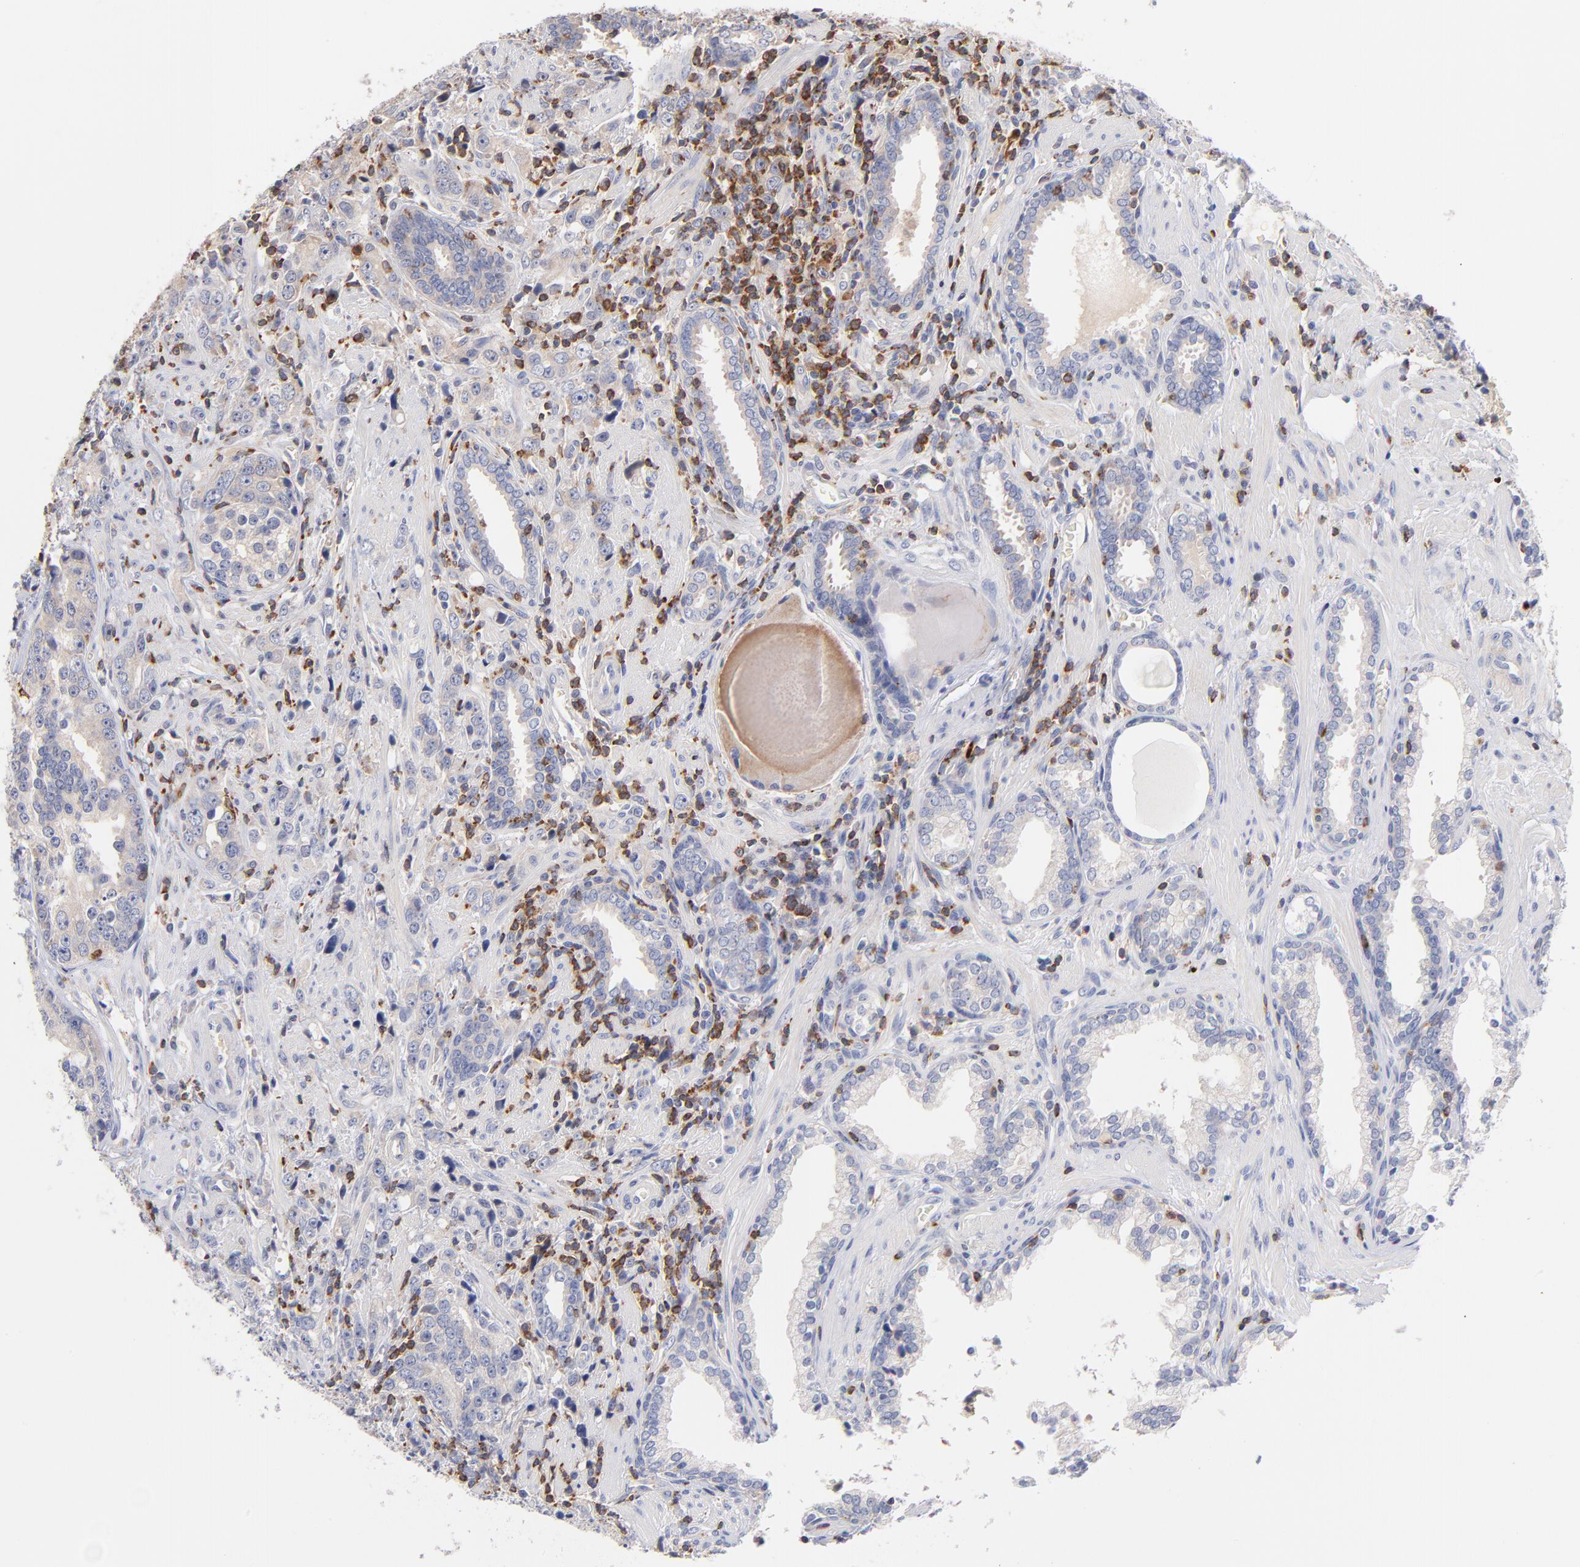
{"staining": {"intensity": "negative", "quantity": "none", "location": "none"}, "tissue": "prostate cancer", "cell_type": "Tumor cells", "image_type": "cancer", "snomed": [{"axis": "morphology", "description": "Adenocarcinoma, High grade"}, {"axis": "topography", "description": "Prostate"}], "caption": "Immunohistochemistry (IHC) micrograph of human prostate cancer (adenocarcinoma (high-grade)) stained for a protein (brown), which displays no expression in tumor cells.", "gene": "KREMEN2", "patient": {"sex": "male", "age": 71}}